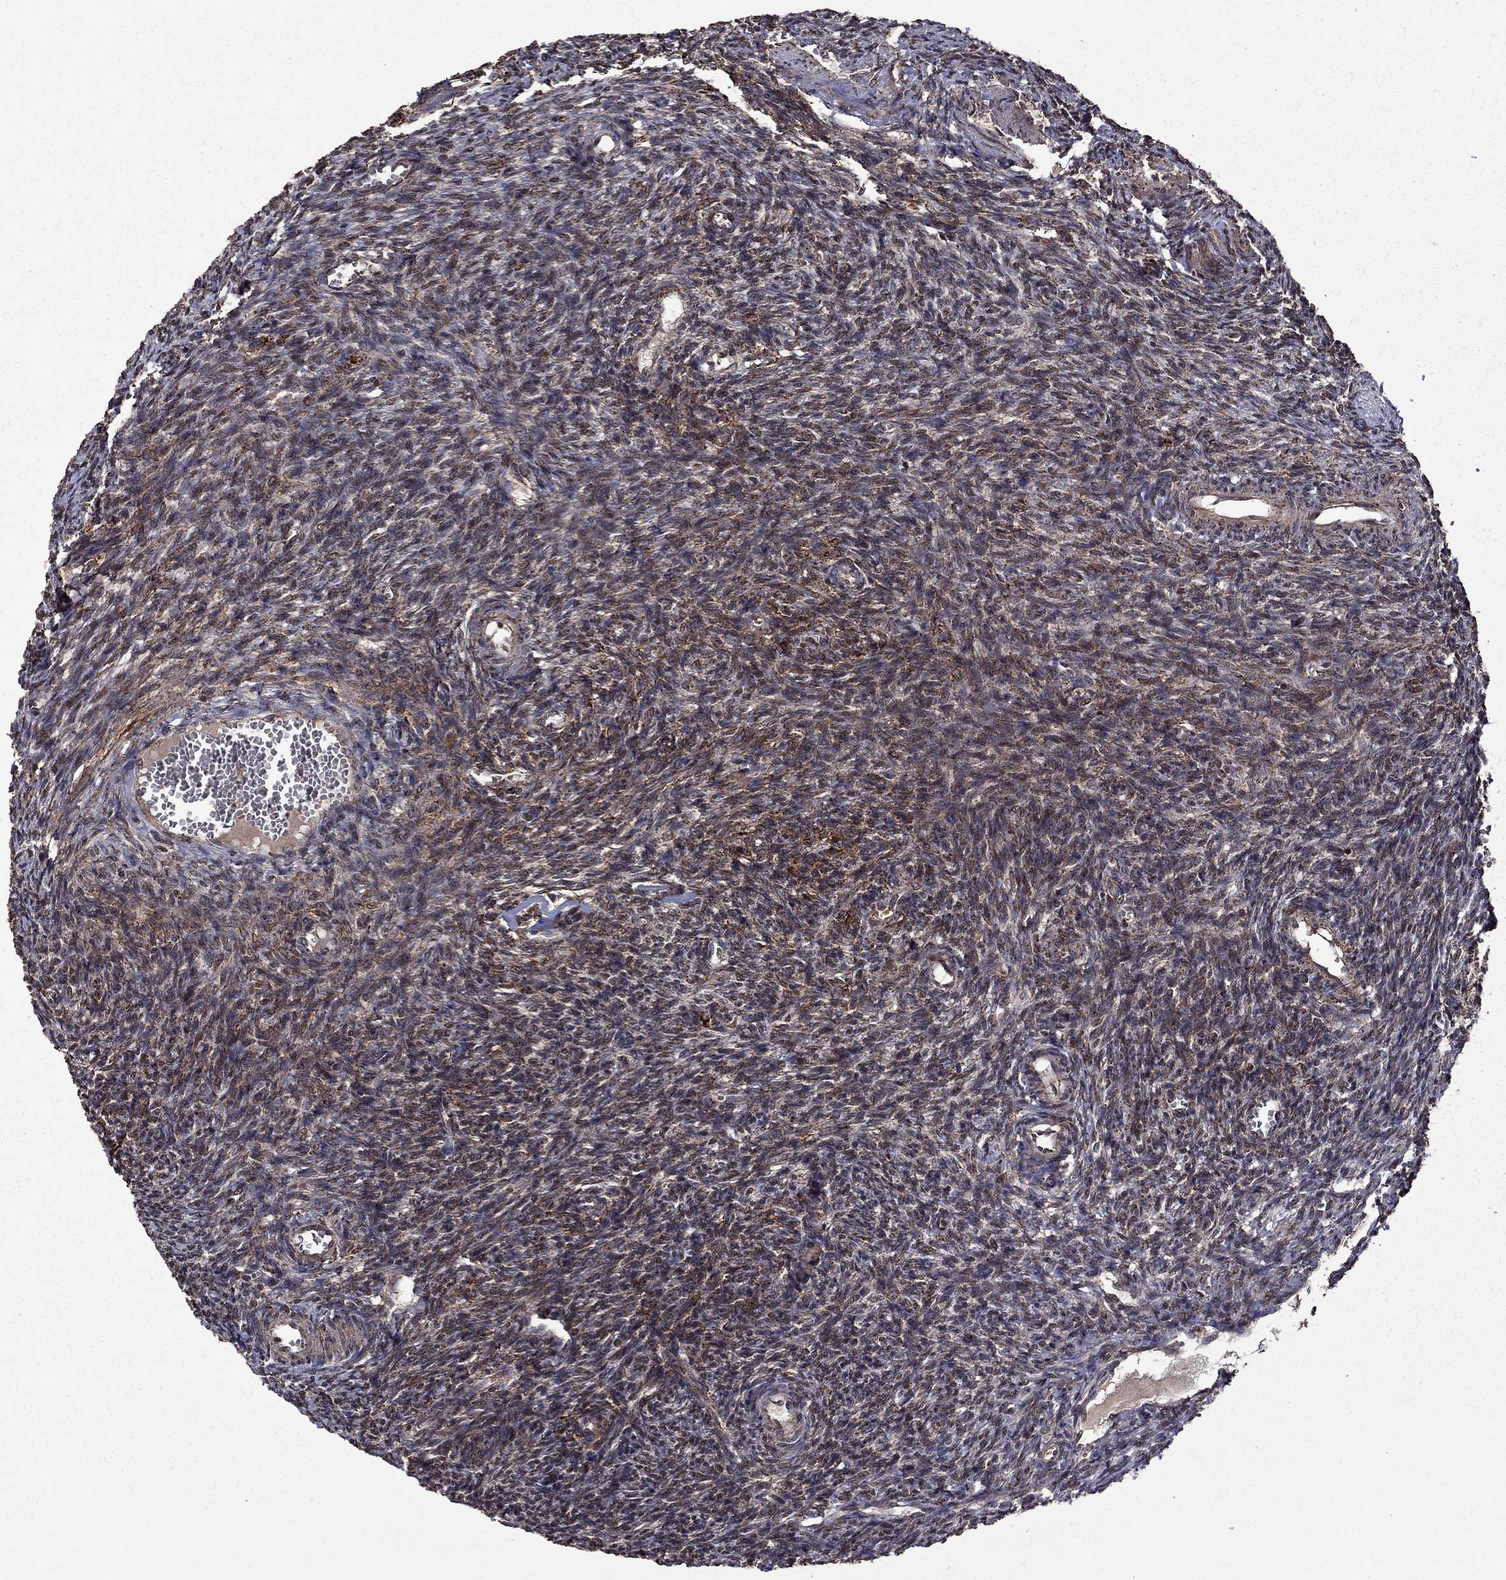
{"staining": {"intensity": "moderate", "quantity": "25%-75%", "location": "cytoplasmic/membranous"}, "tissue": "ovary", "cell_type": "Ovarian stroma cells", "image_type": "normal", "snomed": [{"axis": "morphology", "description": "Normal tissue, NOS"}, {"axis": "topography", "description": "Ovary"}], "caption": "DAB immunohistochemical staining of unremarkable ovary demonstrates moderate cytoplasmic/membranous protein staining in approximately 25%-75% of ovarian stroma cells.", "gene": "ITM2B", "patient": {"sex": "female", "age": 27}}